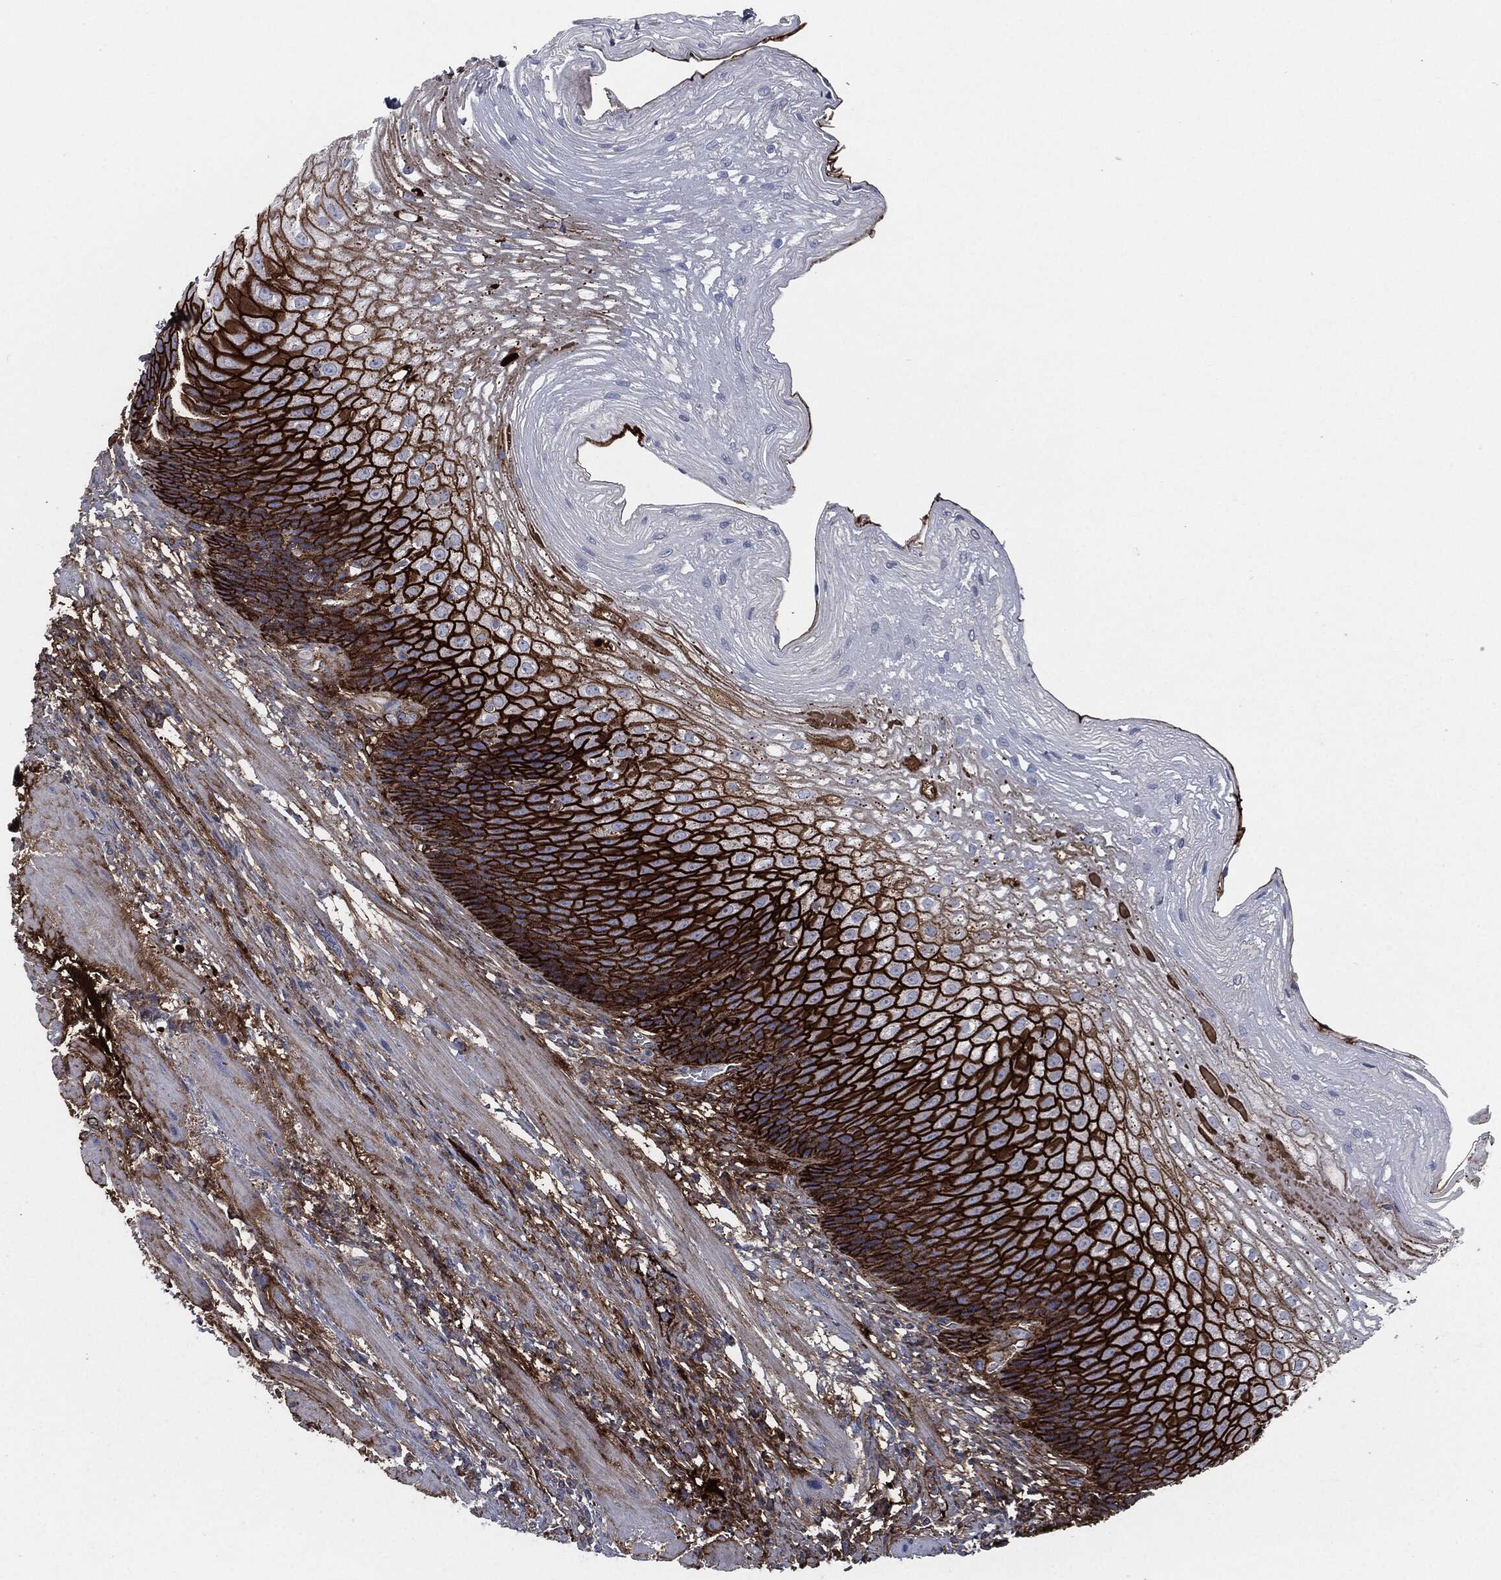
{"staining": {"intensity": "strong", "quantity": ">75%", "location": "cytoplasmic/membranous"}, "tissue": "esophagus", "cell_type": "Squamous epithelial cells", "image_type": "normal", "snomed": [{"axis": "morphology", "description": "Normal tissue, NOS"}, {"axis": "topography", "description": "Esophagus"}], "caption": "A photomicrograph of esophagus stained for a protein reveals strong cytoplasmic/membranous brown staining in squamous epithelial cells.", "gene": "APOB", "patient": {"sex": "male", "age": 63}}